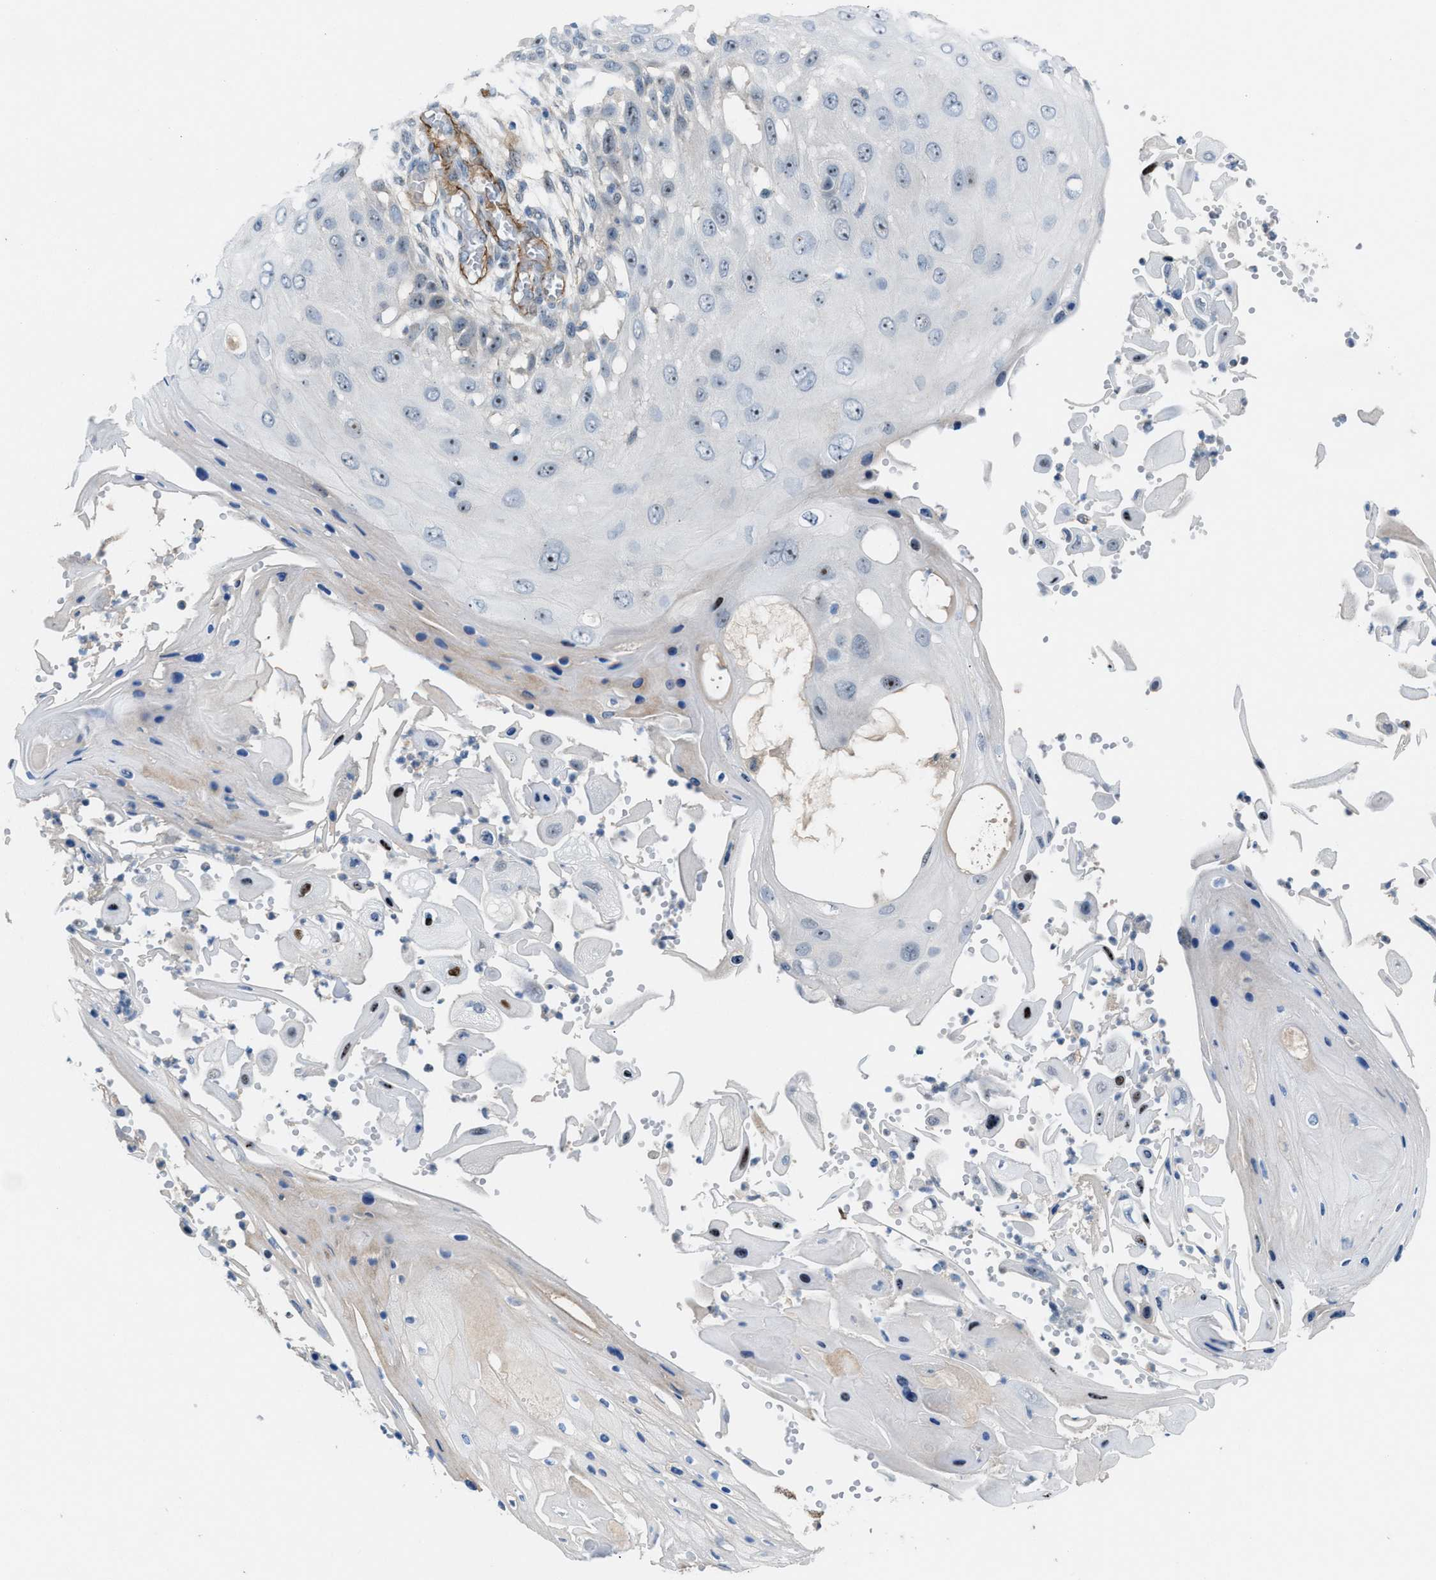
{"staining": {"intensity": "moderate", "quantity": "<25%", "location": "nuclear"}, "tissue": "skin cancer", "cell_type": "Tumor cells", "image_type": "cancer", "snomed": [{"axis": "morphology", "description": "Squamous cell carcinoma, NOS"}, {"axis": "topography", "description": "Skin"}], "caption": "The histopathology image reveals a brown stain indicating the presence of a protein in the nuclear of tumor cells in skin squamous cell carcinoma.", "gene": "NQO2", "patient": {"sex": "female", "age": 44}}